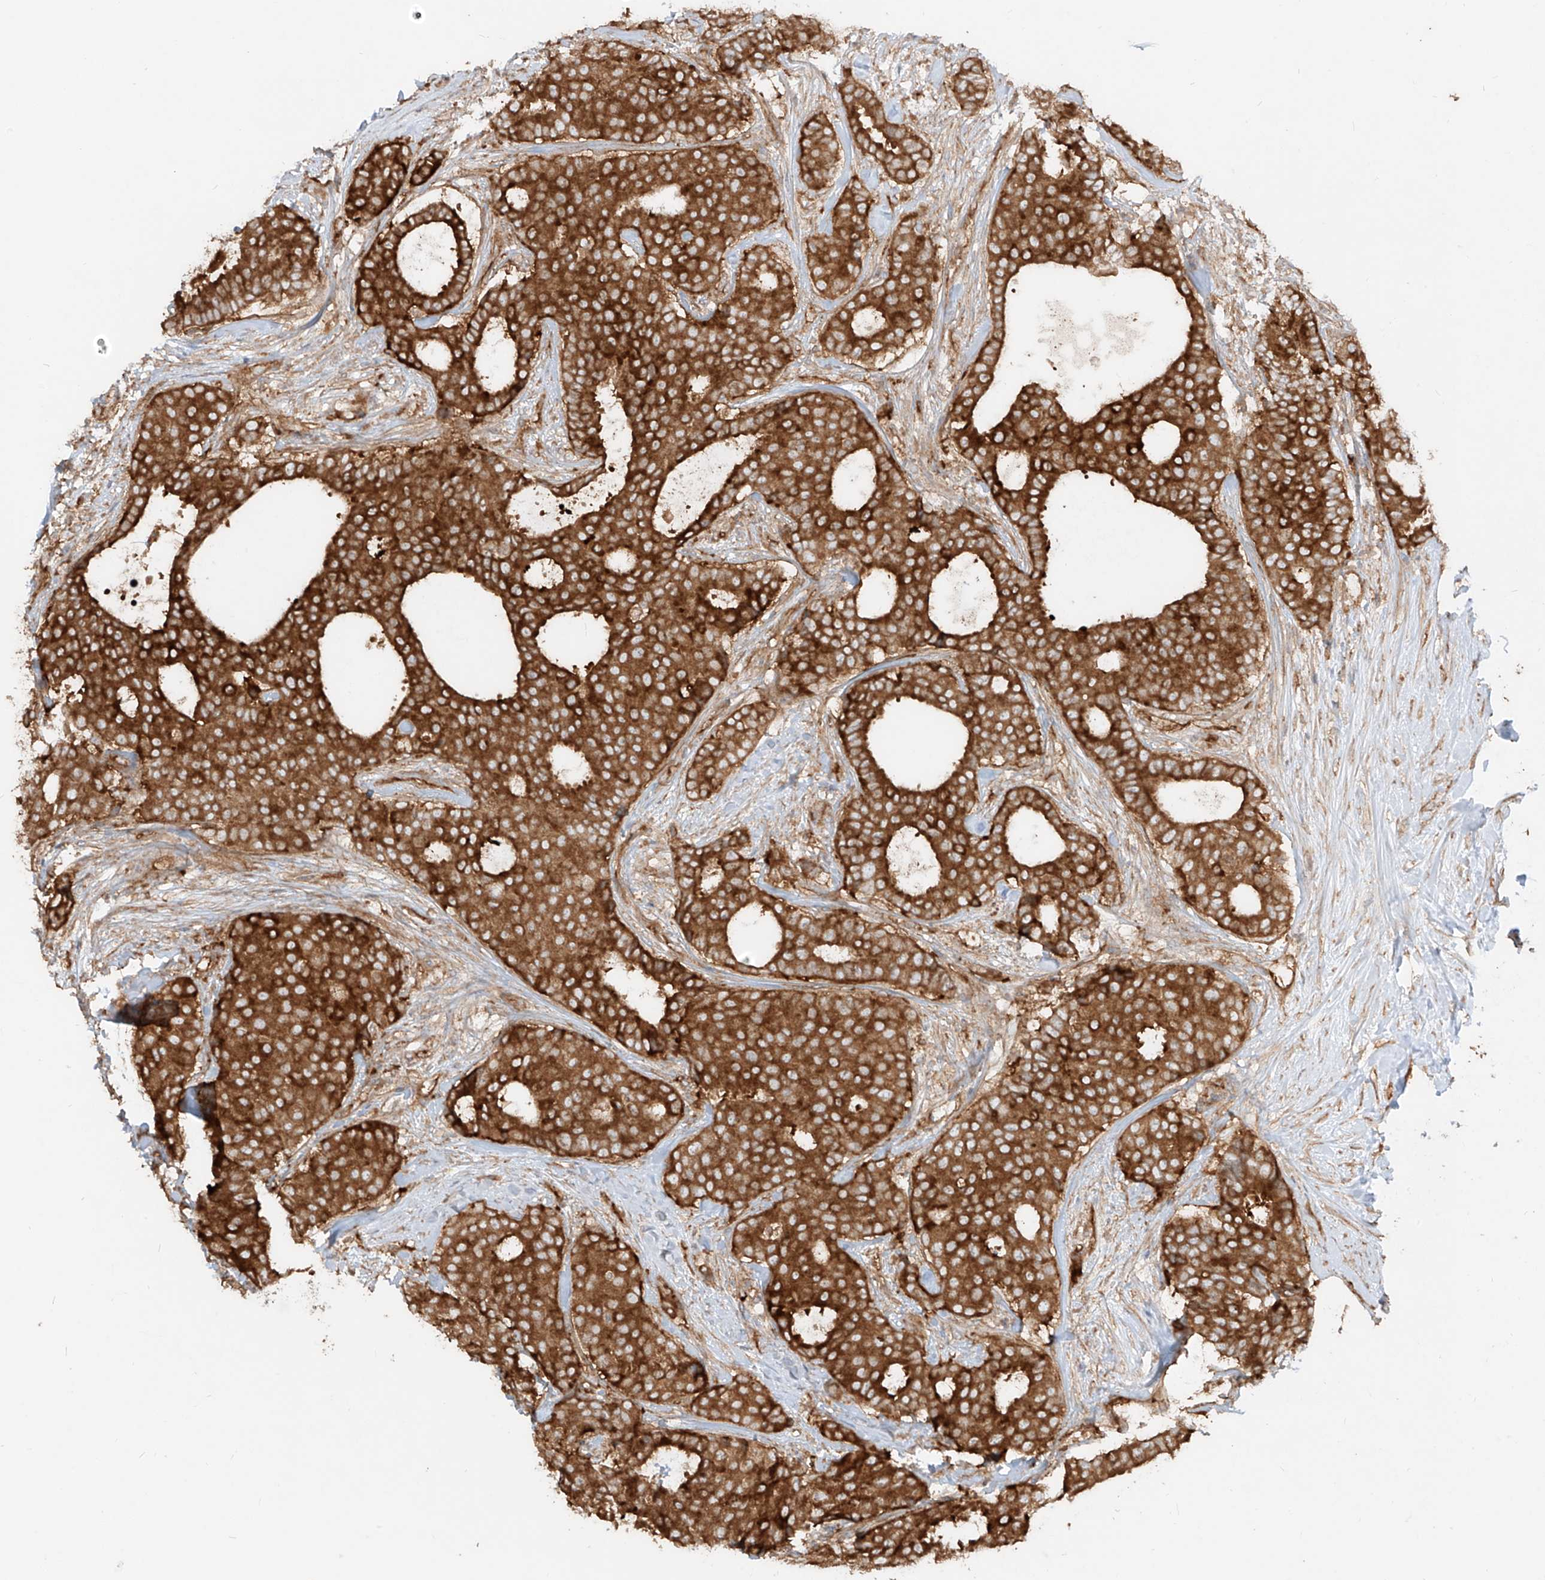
{"staining": {"intensity": "strong", "quantity": ">75%", "location": "cytoplasmic/membranous"}, "tissue": "breast cancer", "cell_type": "Tumor cells", "image_type": "cancer", "snomed": [{"axis": "morphology", "description": "Duct carcinoma"}, {"axis": "topography", "description": "Breast"}], "caption": "Protein staining of invasive ductal carcinoma (breast) tissue demonstrates strong cytoplasmic/membranous staining in approximately >75% of tumor cells. The staining was performed using DAB (3,3'-diaminobenzidine), with brown indicating positive protein expression. Nuclei are stained blue with hematoxylin.", "gene": "CCDC115", "patient": {"sex": "female", "age": 75}}